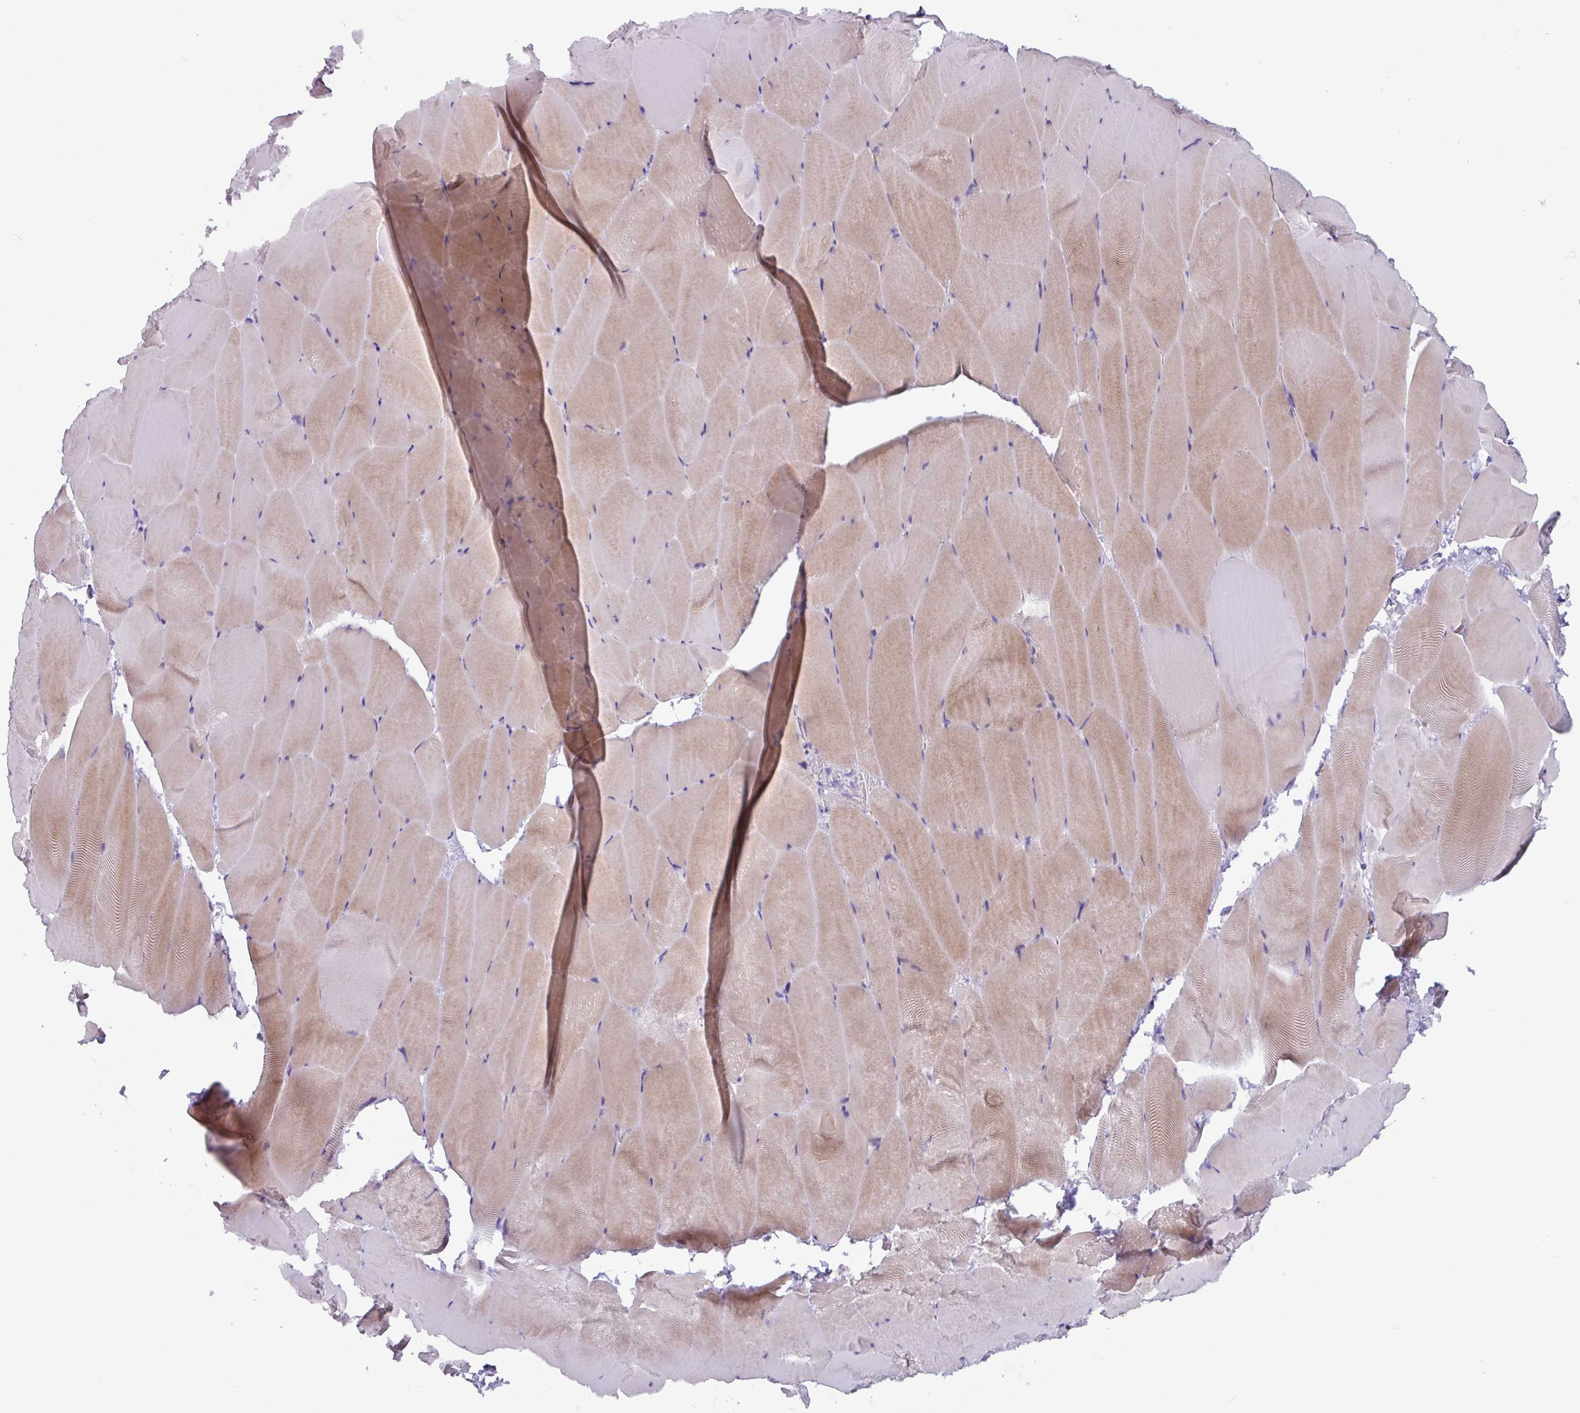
{"staining": {"intensity": "moderate", "quantity": "25%-75%", "location": "cytoplasmic/membranous"}, "tissue": "skeletal muscle", "cell_type": "Myocytes", "image_type": "normal", "snomed": [{"axis": "morphology", "description": "Normal tissue, NOS"}, {"axis": "topography", "description": "Skeletal muscle"}], "caption": "IHC staining of unremarkable skeletal muscle, which displays medium levels of moderate cytoplasmic/membranous positivity in approximately 25%-75% of myocytes indicating moderate cytoplasmic/membranous protein expression. The staining was performed using DAB (3,3'-diaminobenzidine) (brown) for protein detection and nuclei were counterstained in hematoxylin (blue).", "gene": "ADGRE1", "patient": {"sex": "female", "age": 64}}